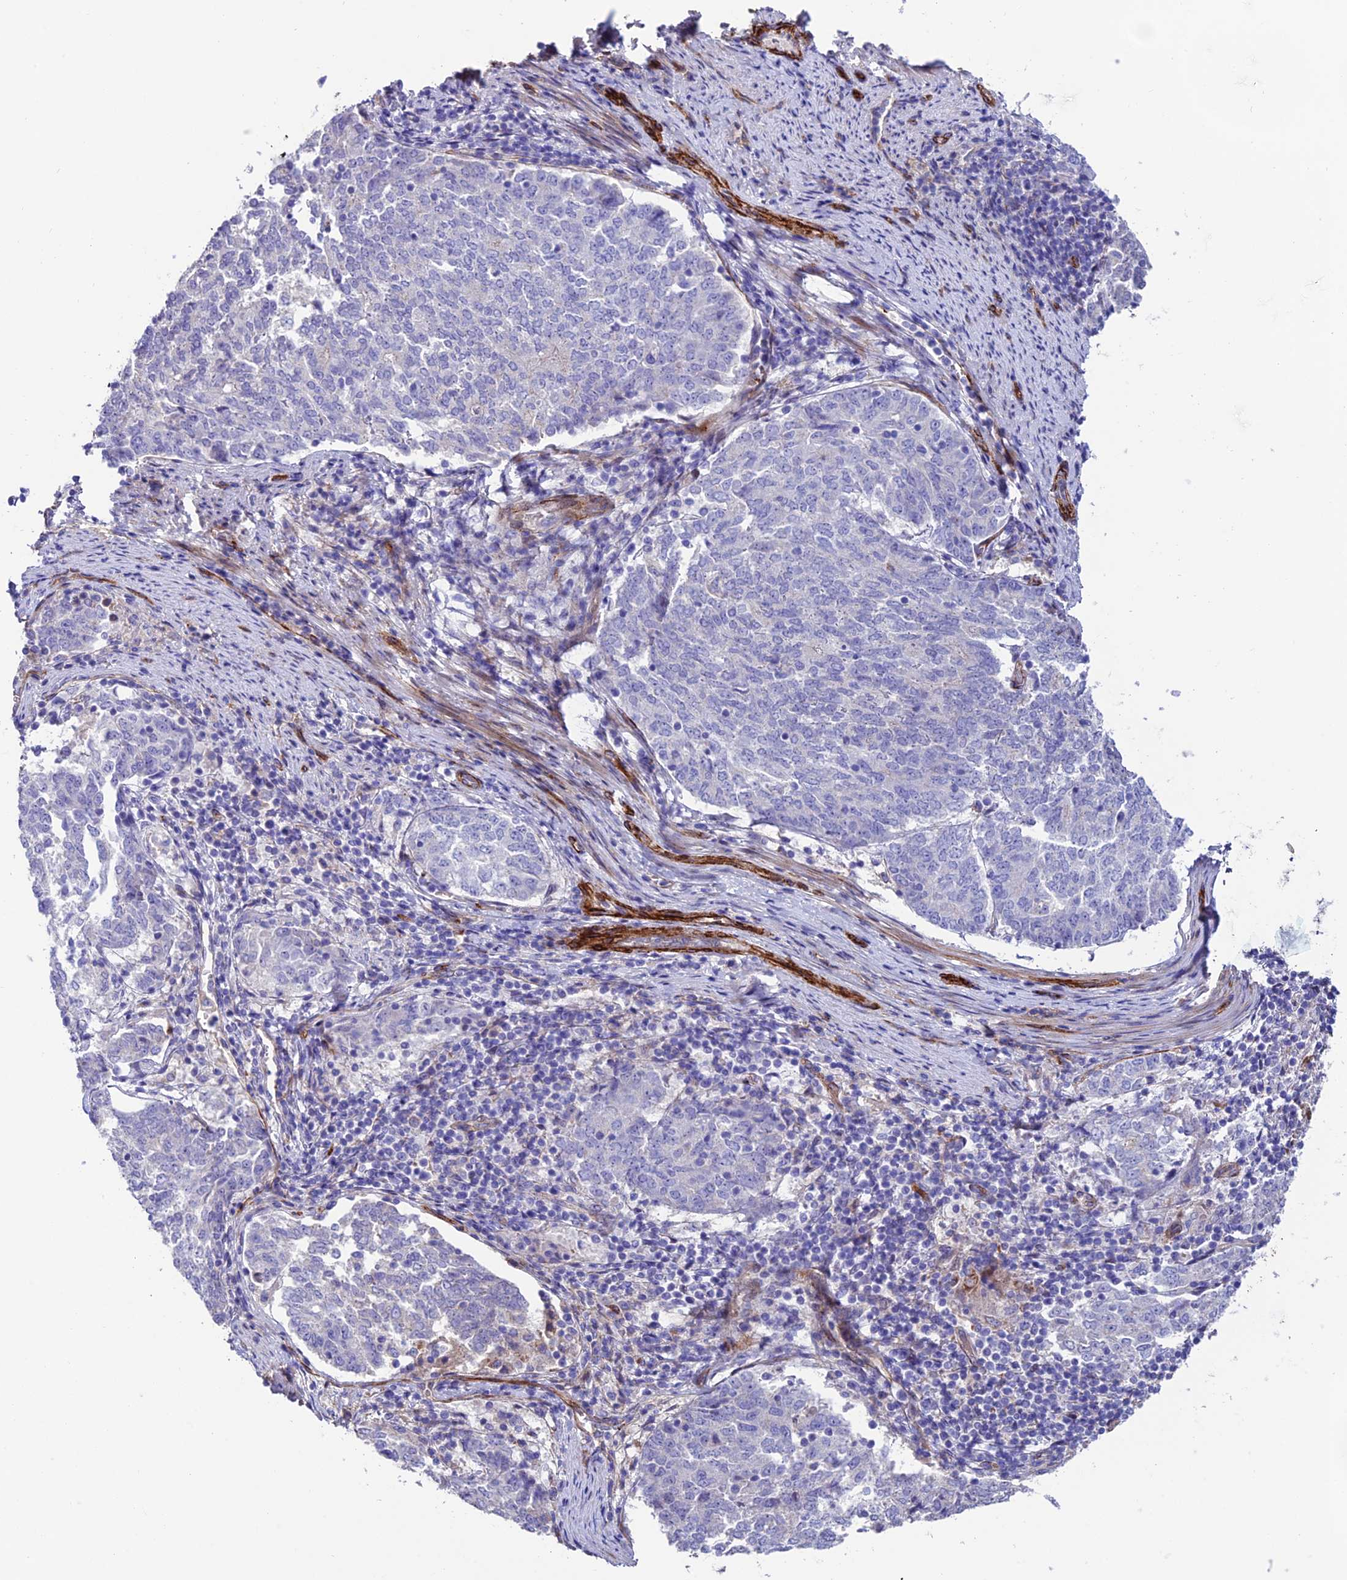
{"staining": {"intensity": "negative", "quantity": "none", "location": "none"}, "tissue": "endometrial cancer", "cell_type": "Tumor cells", "image_type": "cancer", "snomed": [{"axis": "morphology", "description": "Adenocarcinoma, NOS"}, {"axis": "topography", "description": "Endometrium"}], "caption": "High magnification brightfield microscopy of endometrial cancer (adenocarcinoma) stained with DAB (3,3'-diaminobenzidine) (brown) and counterstained with hematoxylin (blue): tumor cells show no significant staining.", "gene": "REX1BD", "patient": {"sex": "female", "age": 80}}